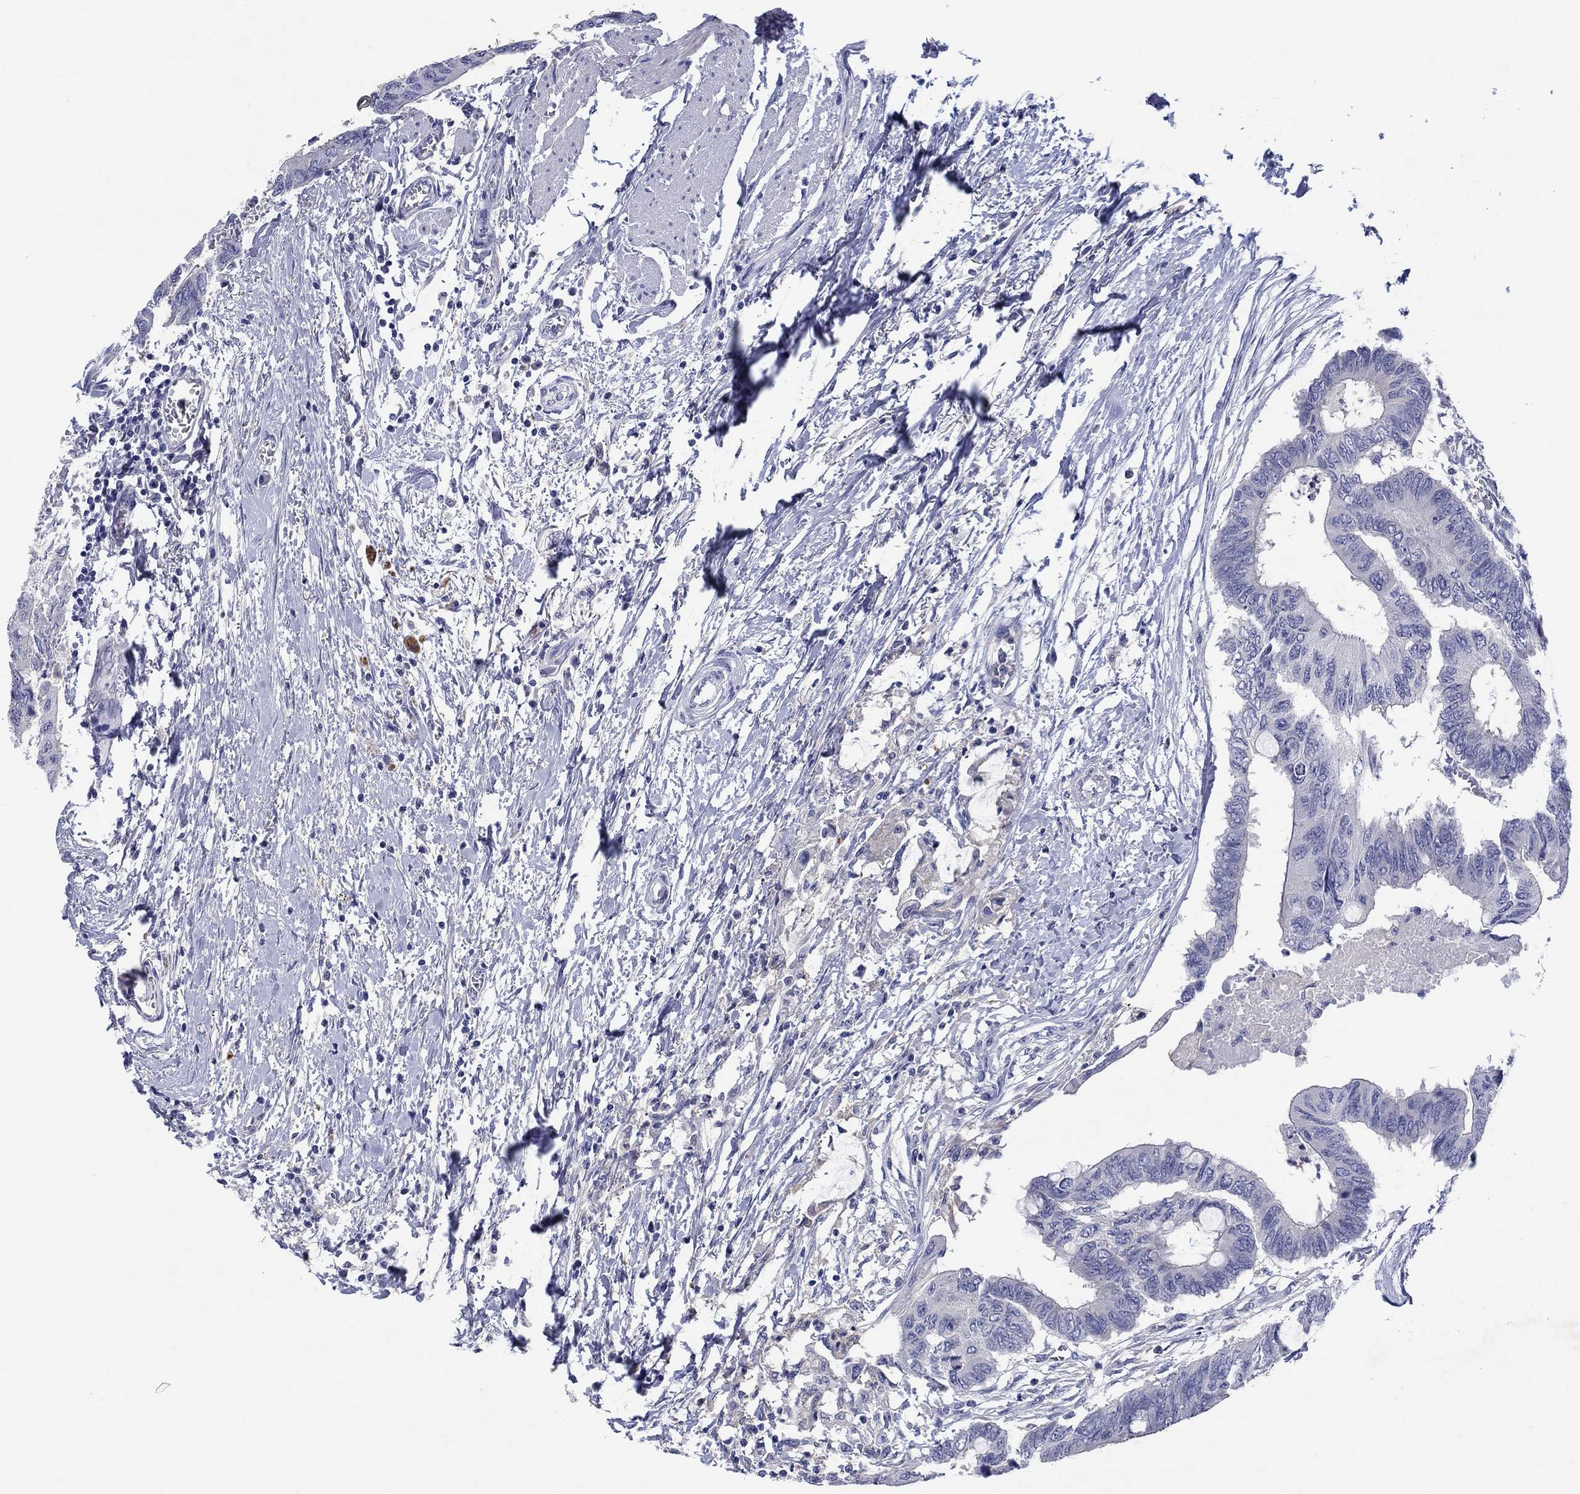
{"staining": {"intensity": "negative", "quantity": "none", "location": "none"}, "tissue": "colorectal cancer", "cell_type": "Tumor cells", "image_type": "cancer", "snomed": [{"axis": "morphology", "description": "Normal tissue, NOS"}, {"axis": "morphology", "description": "Adenocarcinoma, NOS"}, {"axis": "topography", "description": "Rectum"}, {"axis": "topography", "description": "Peripheral nerve tissue"}], "caption": "DAB (3,3'-diaminobenzidine) immunohistochemical staining of human colorectal adenocarcinoma shows no significant staining in tumor cells.", "gene": "HDC", "patient": {"sex": "male", "age": 92}}